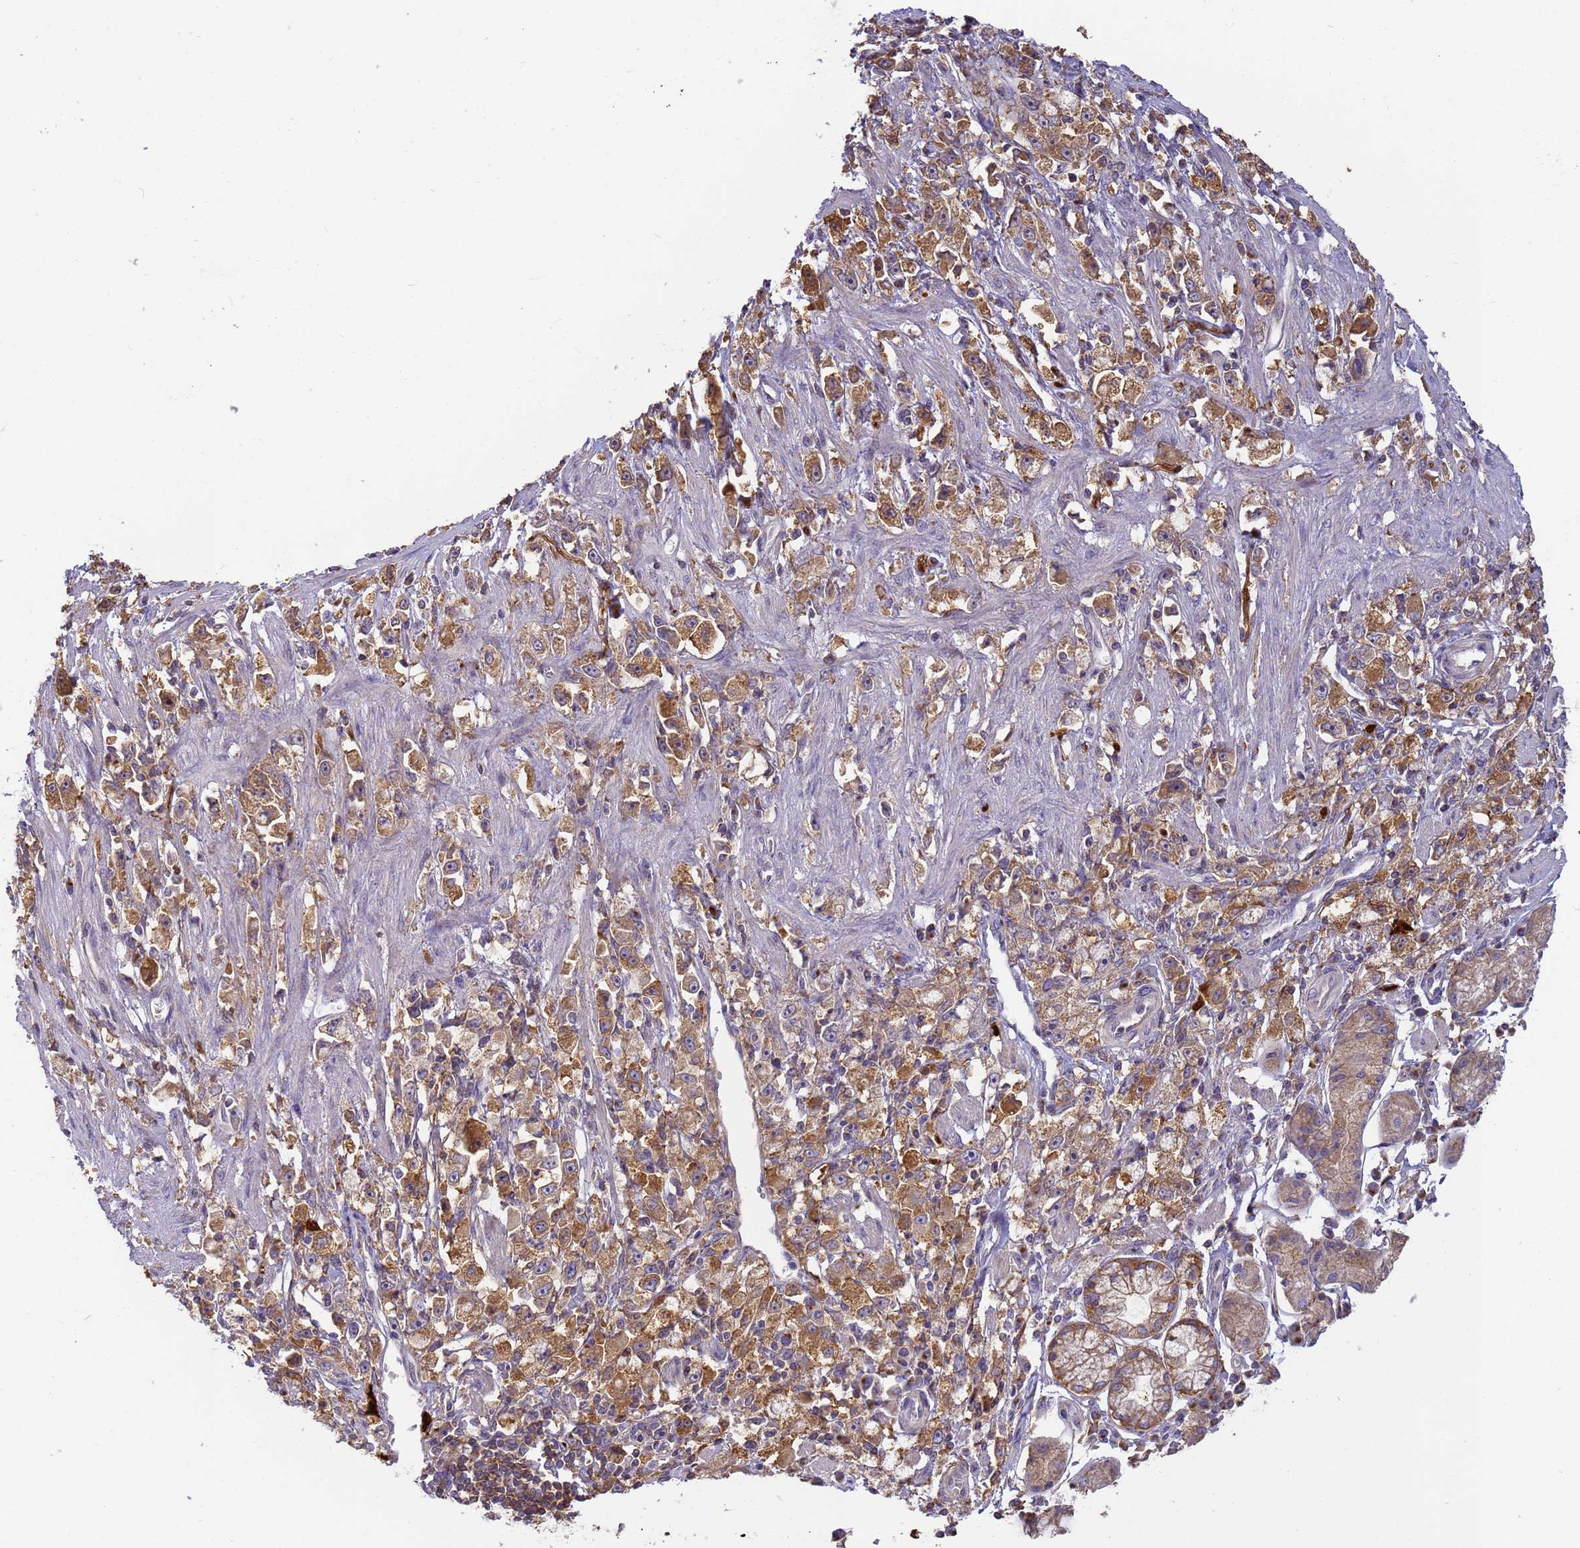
{"staining": {"intensity": "moderate", "quantity": ">75%", "location": "cytoplasmic/membranous"}, "tissue": "stomach cancer", "cell_type": "Tumor cells", "image_type": "cancer", "snomed": [{"axis": "morphology", "description": "Adenocarcinoma, NOS"}, {"axis": "topography", "description": "Stomach"}], "caption": "Immunohistochemistry (IHC) histopathology image of neoplastic tissue: human stomach cancer (adenocarcinoma) stained using immunohistochemistry displays medium levels of moderate protein expression localized specifically in the cytoplasmic/membranous of tumor cells, appearing as a cytoplasmic/membranous brown color.", "gene": "M6PR", "patient": {"sex": "female", "age": 59}}